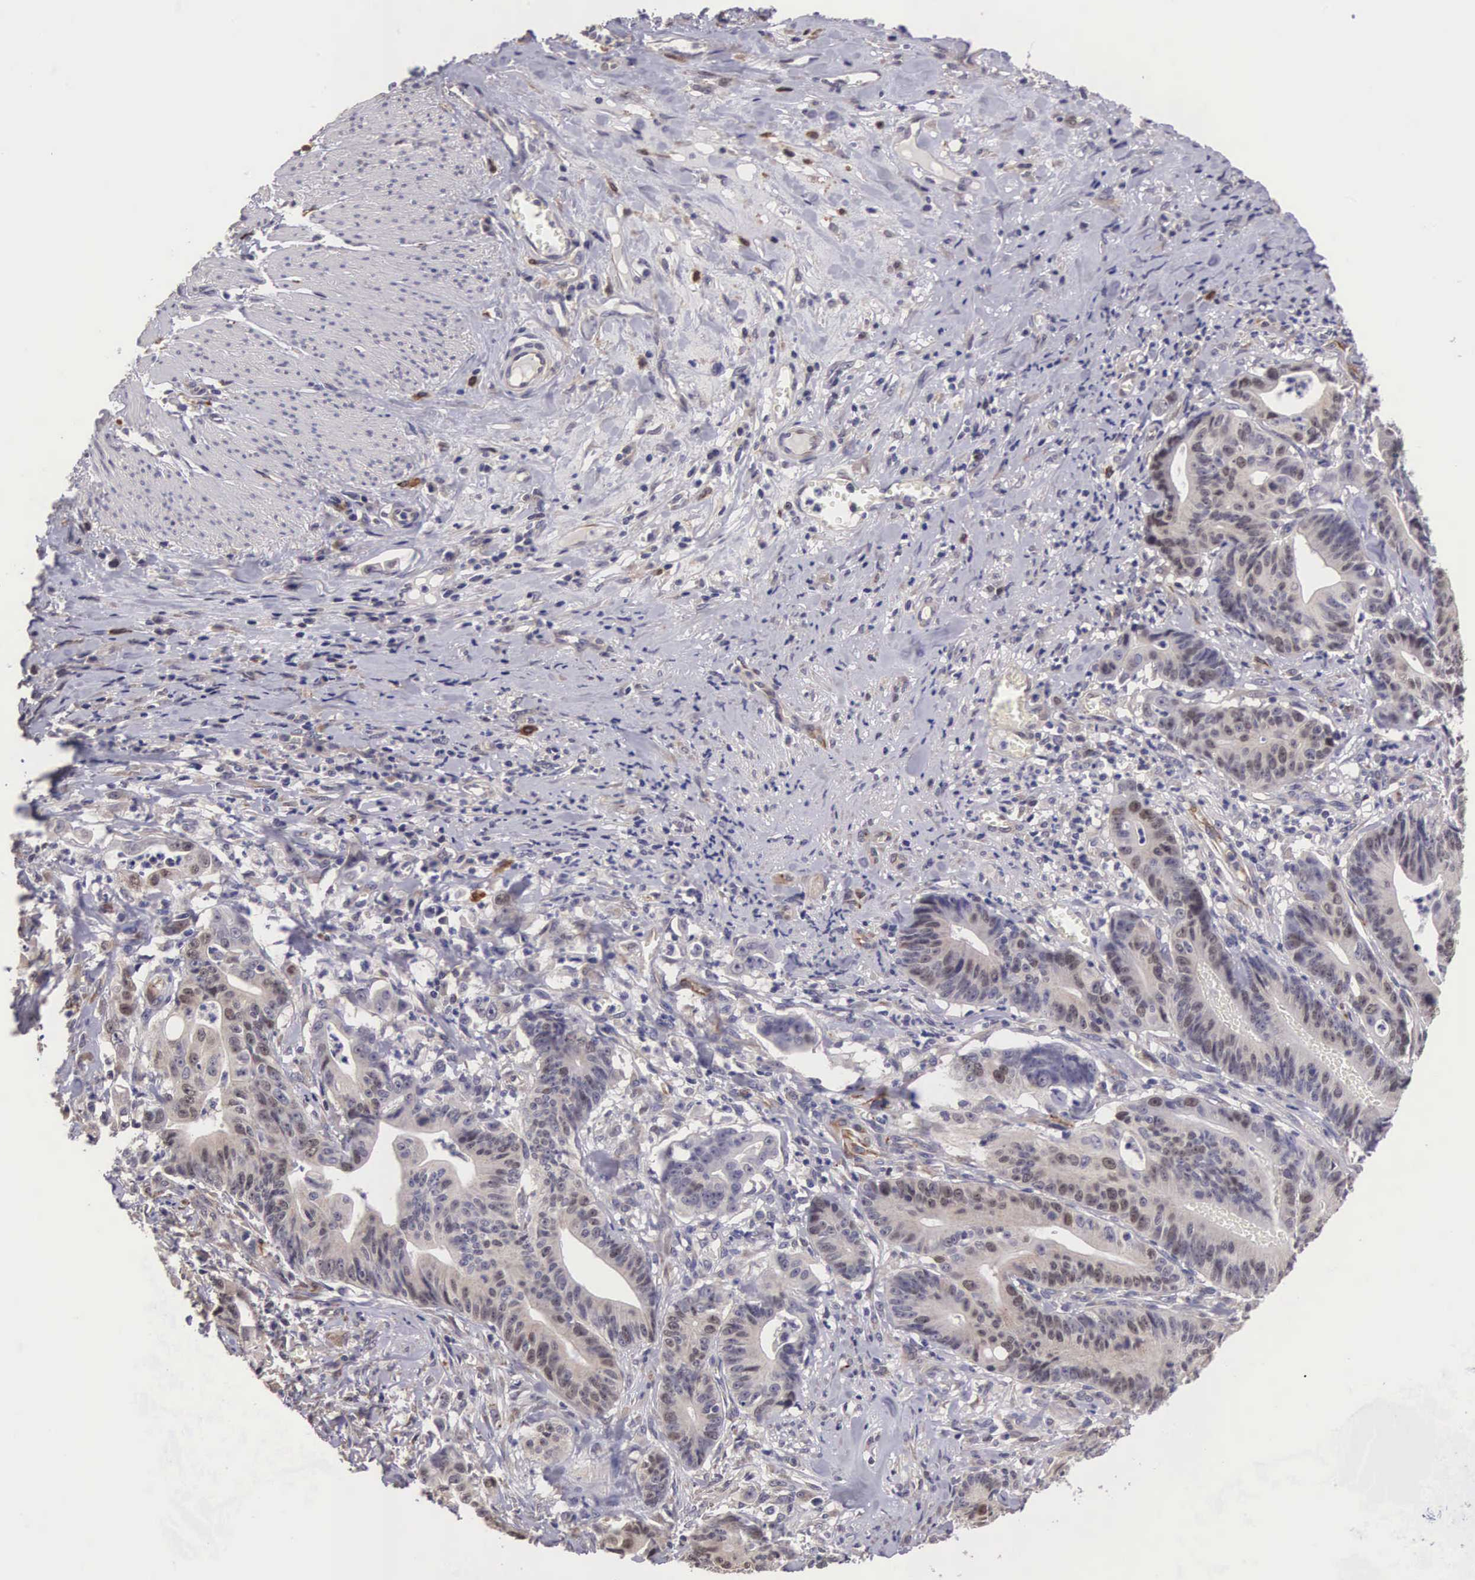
{"staining": {"intensity": "weak", "quantity": "25%-75%", "location": "cytoplasmic/membranous,nuclear"}, "tissue": "stomach cancer", "cell_type": "Tumor cells", "image_type": "cancer", "snomed": [{"axis": "morphology", "description": "Adenocarcinoma, NOS"}, {"axis": "topography", "description": "Stomach, lower"}], "caption": "This is an image of immunohistochemistry staining of stomach cancer (adenocarcinoma), which shows weak staining in the cytoplasmic/membranous and nuclear of tumor cells.", "gene": "CDC45", "patient": {"sex": "female", "age": 86}}